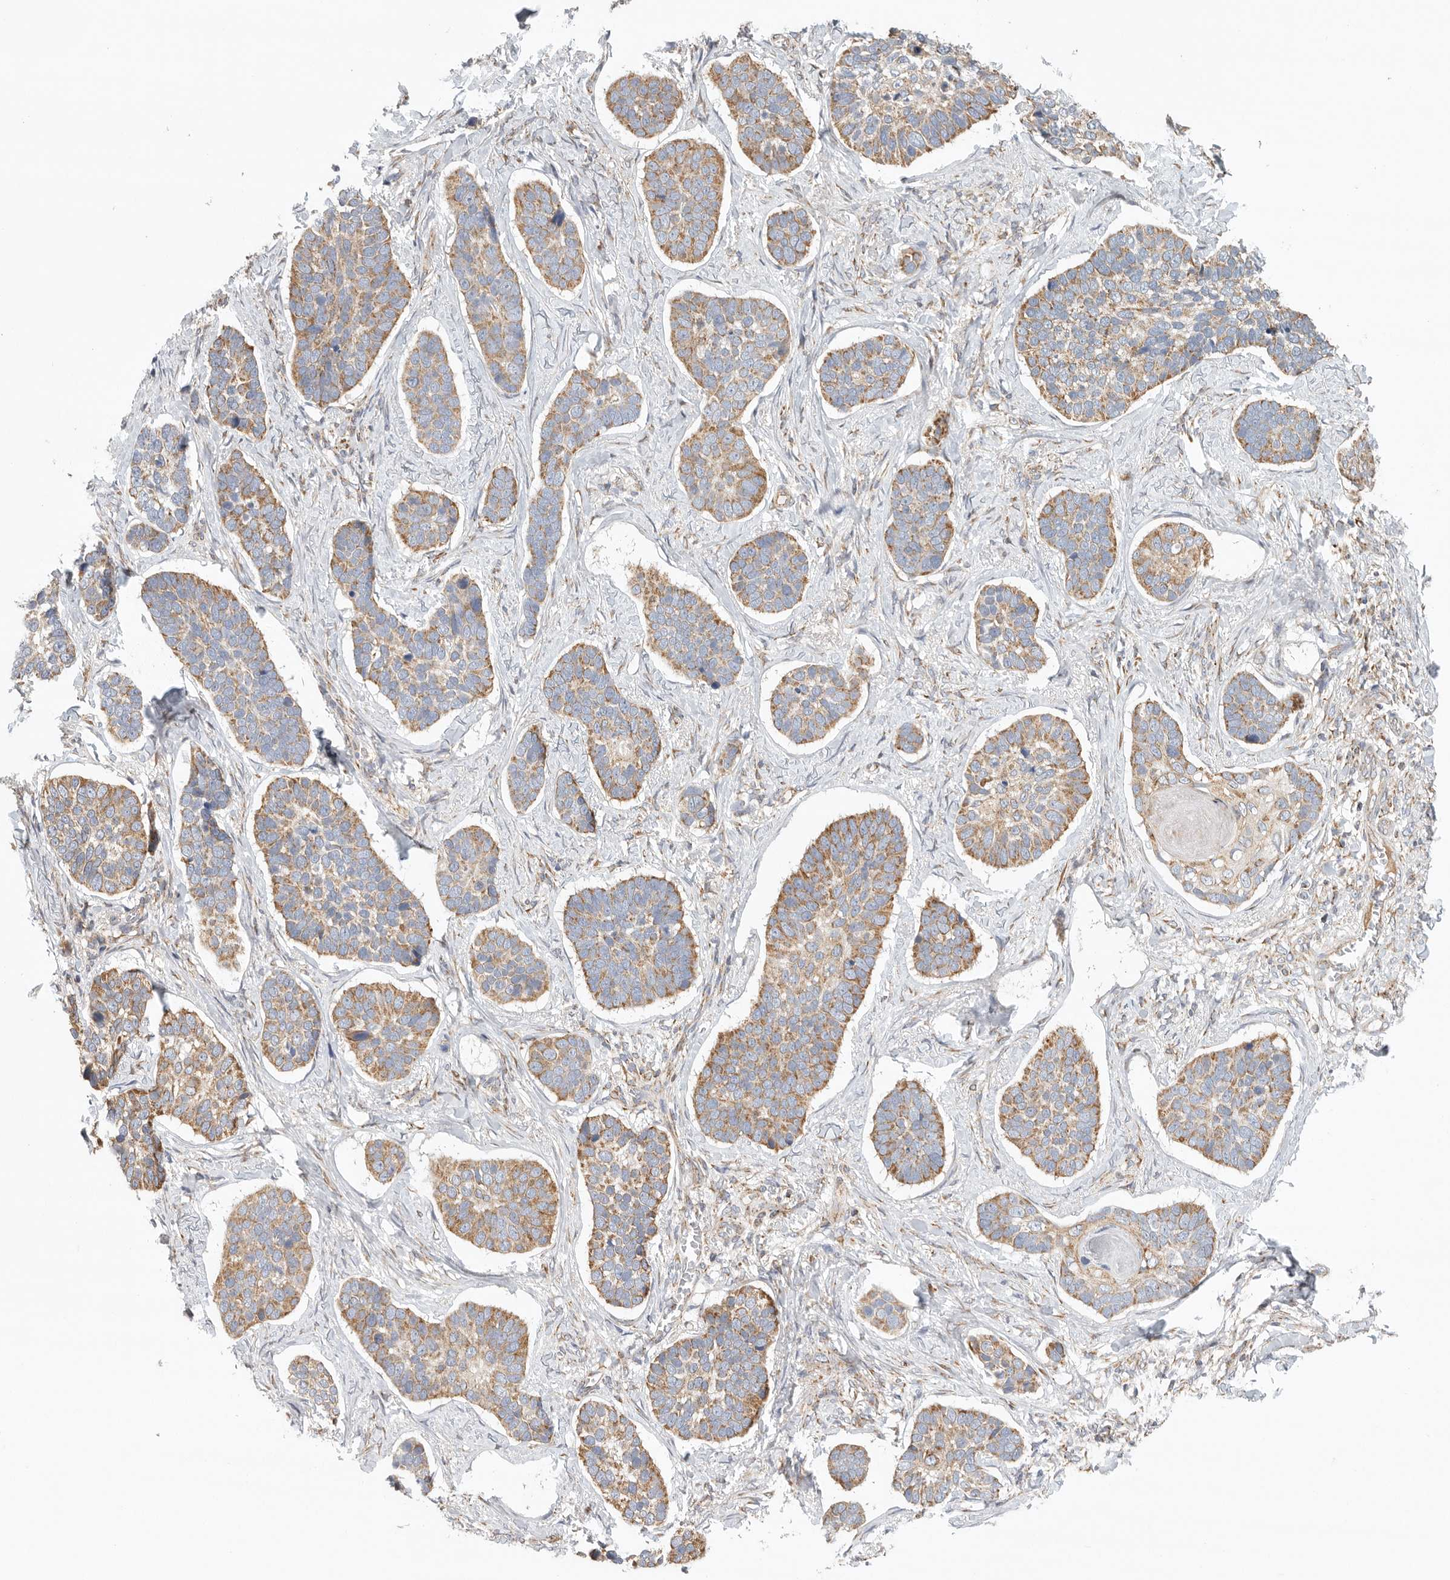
{"staining": {"intensity": "moderate", "quantity": ">75%", "location": "cytoplasmic/membranous"}, "tissue": "skin cancer", "cell_type": "Tumor cells", "image_type": "cancer", "snomed": [{"axis": "morphology", "description": "Basal cell carcinoma"}, {"axis": "topography", "description": "Skin"}], "caption": "Skin basal cell carcinoma tissue shows moderate cytoplasmic/membranous expression in approximately >75% of tumor cells", "gene": "FKBP8", "patient": {"sex": "male", "age": 62}}